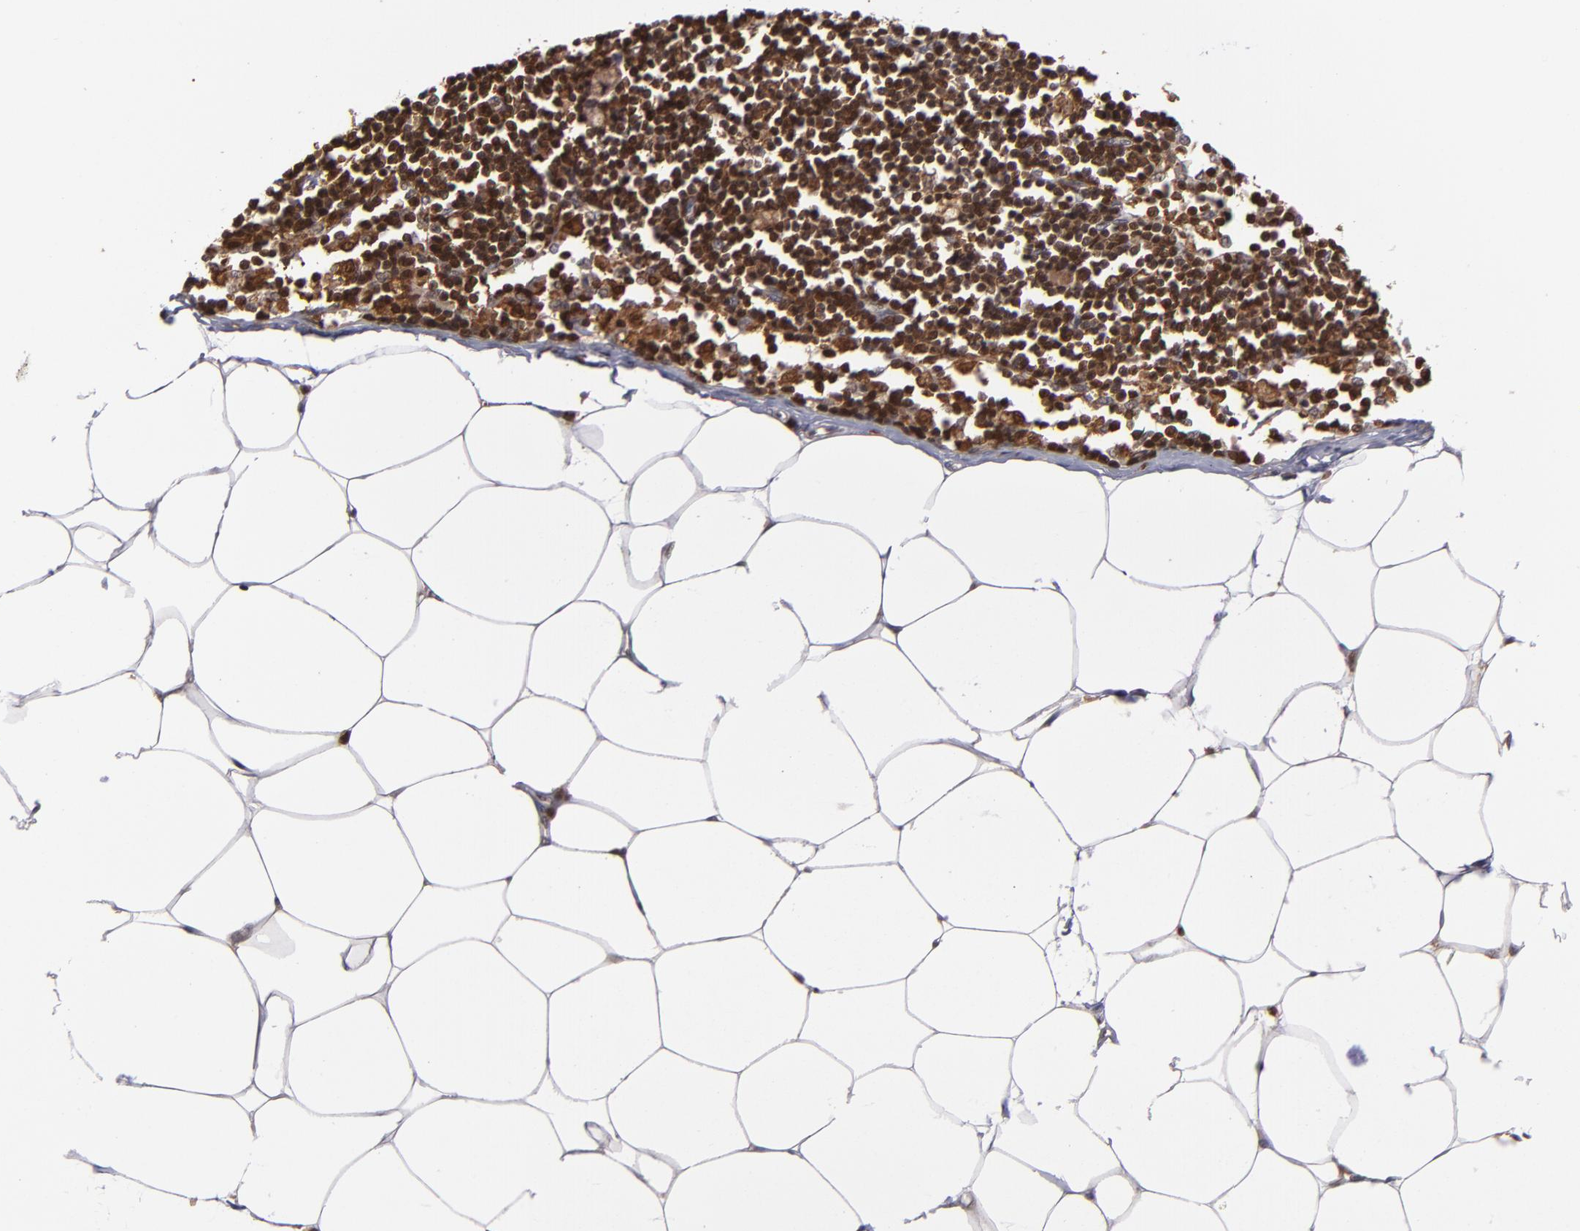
{"staining": {"intensity": "moderate", "quantity": "25%-75%", "location": "nuclear"}, "tissue": "adipose tissue", "cell_type": "Adipocytes", "image_type": "normal", "snomed": [{"axis": "morphology", "description": "Normal tissue, NOS"}, {"axis": "morphology", "description": "Adenocarcinoma, NOS"}, {"axis": "topography", "description": "Colon"}, {"axis": "topography", "description": "Peripheral nerve tissue"}], "caption": "Immunohistochemistry (IHC) photomicrograph of benign adipose tissue: adipose tissue stained using IHC exhibits medium levels of moderate protein expression localized specifically in the nuclear of adipocytes, appearing as a nuclear brown color.", "gene": "GRB2", "patient": {"sex": "male", "age": 14}}